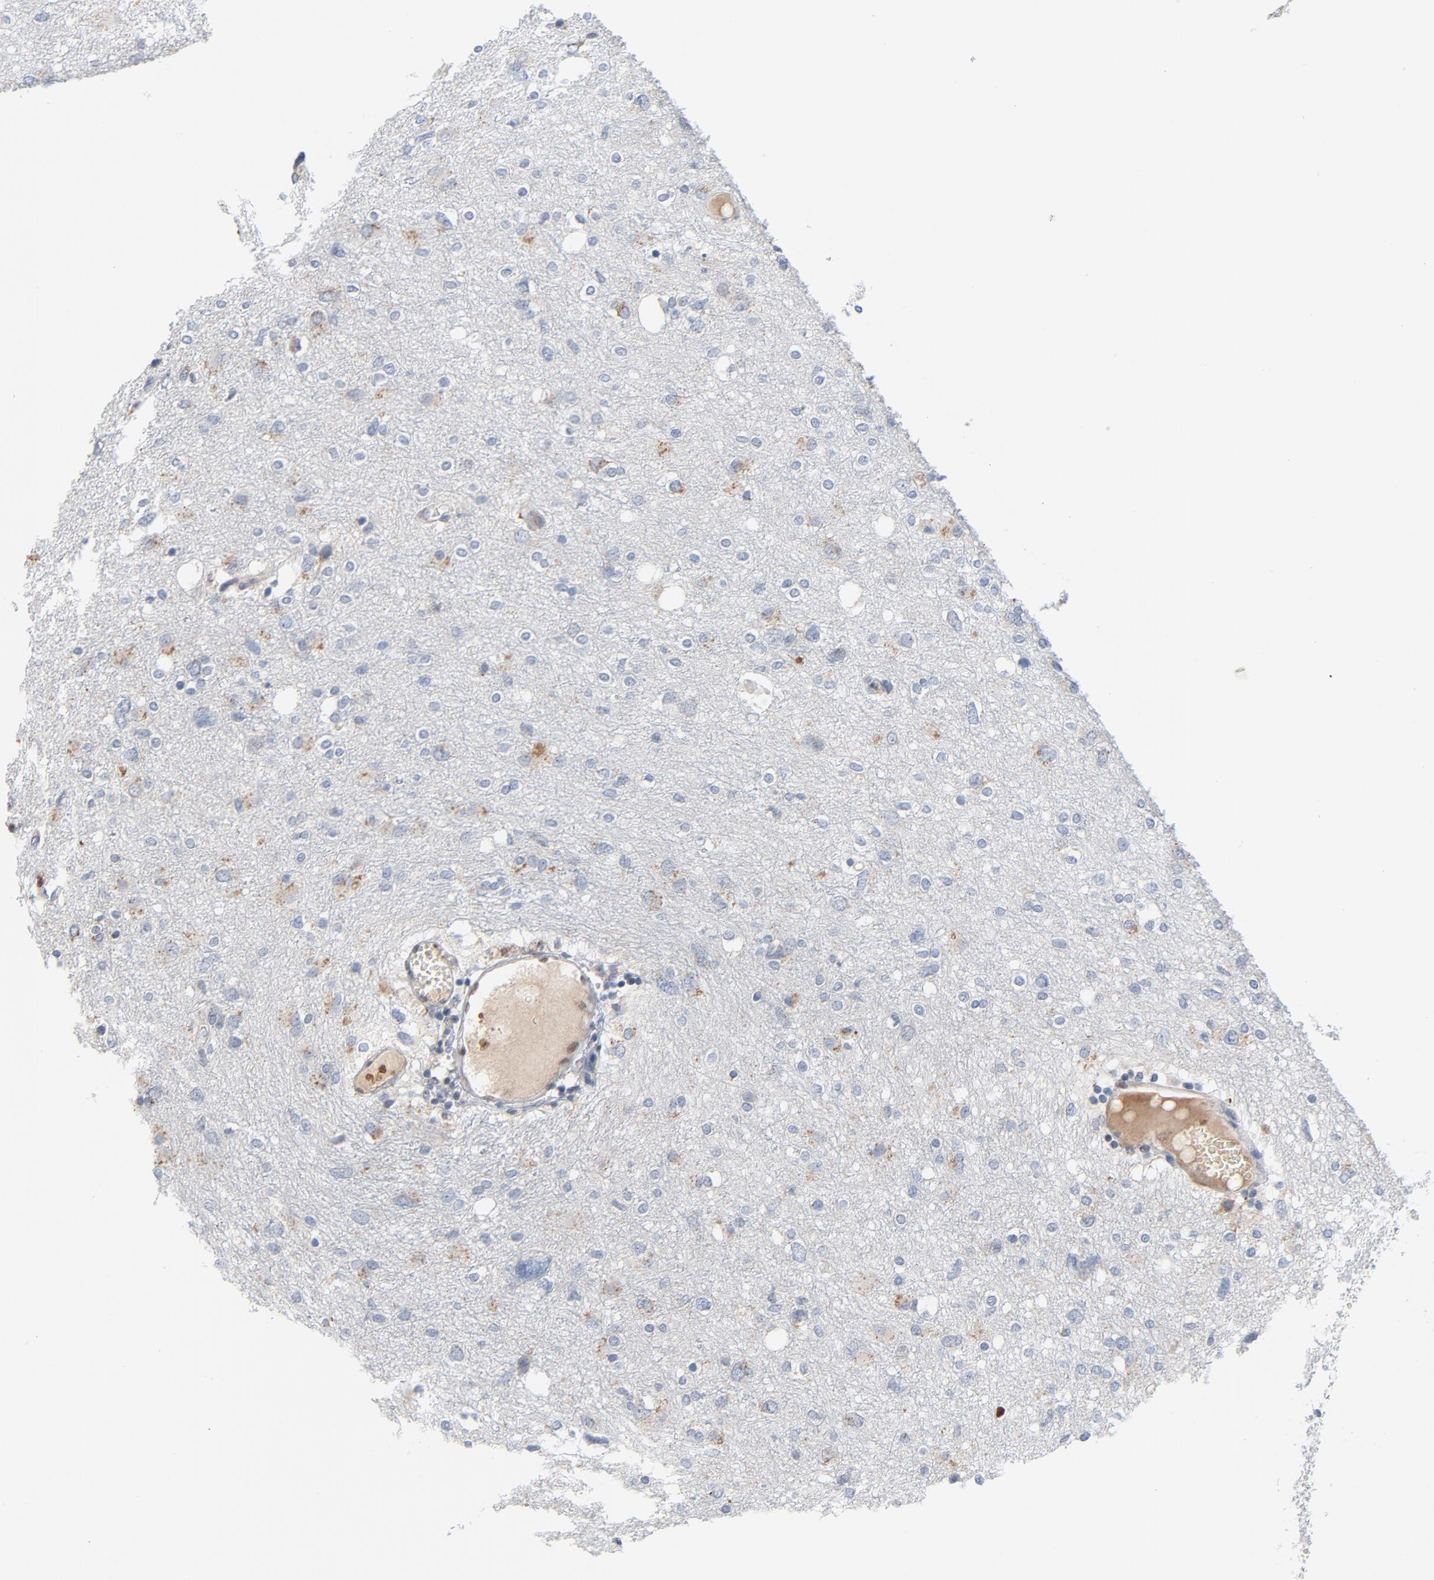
{"staining": {"intensity": "negative", "quantity": "none", "location": "none"}, "tissue": "glioma", "cell_type": "Tumor cells", "image_type": "cancer", "snomed": [{"axis": "morphology", "description": "Glioma, malignant, High grade"}, {"axis": "topography", "description": "Brain"}], "caption": "Immunohistochemical staining of human high-grade glioma (malignant) shows no significant positivity in tumor cells.", "gene": "FOXP1", "patient": {"sex": "female", "age": 59}}